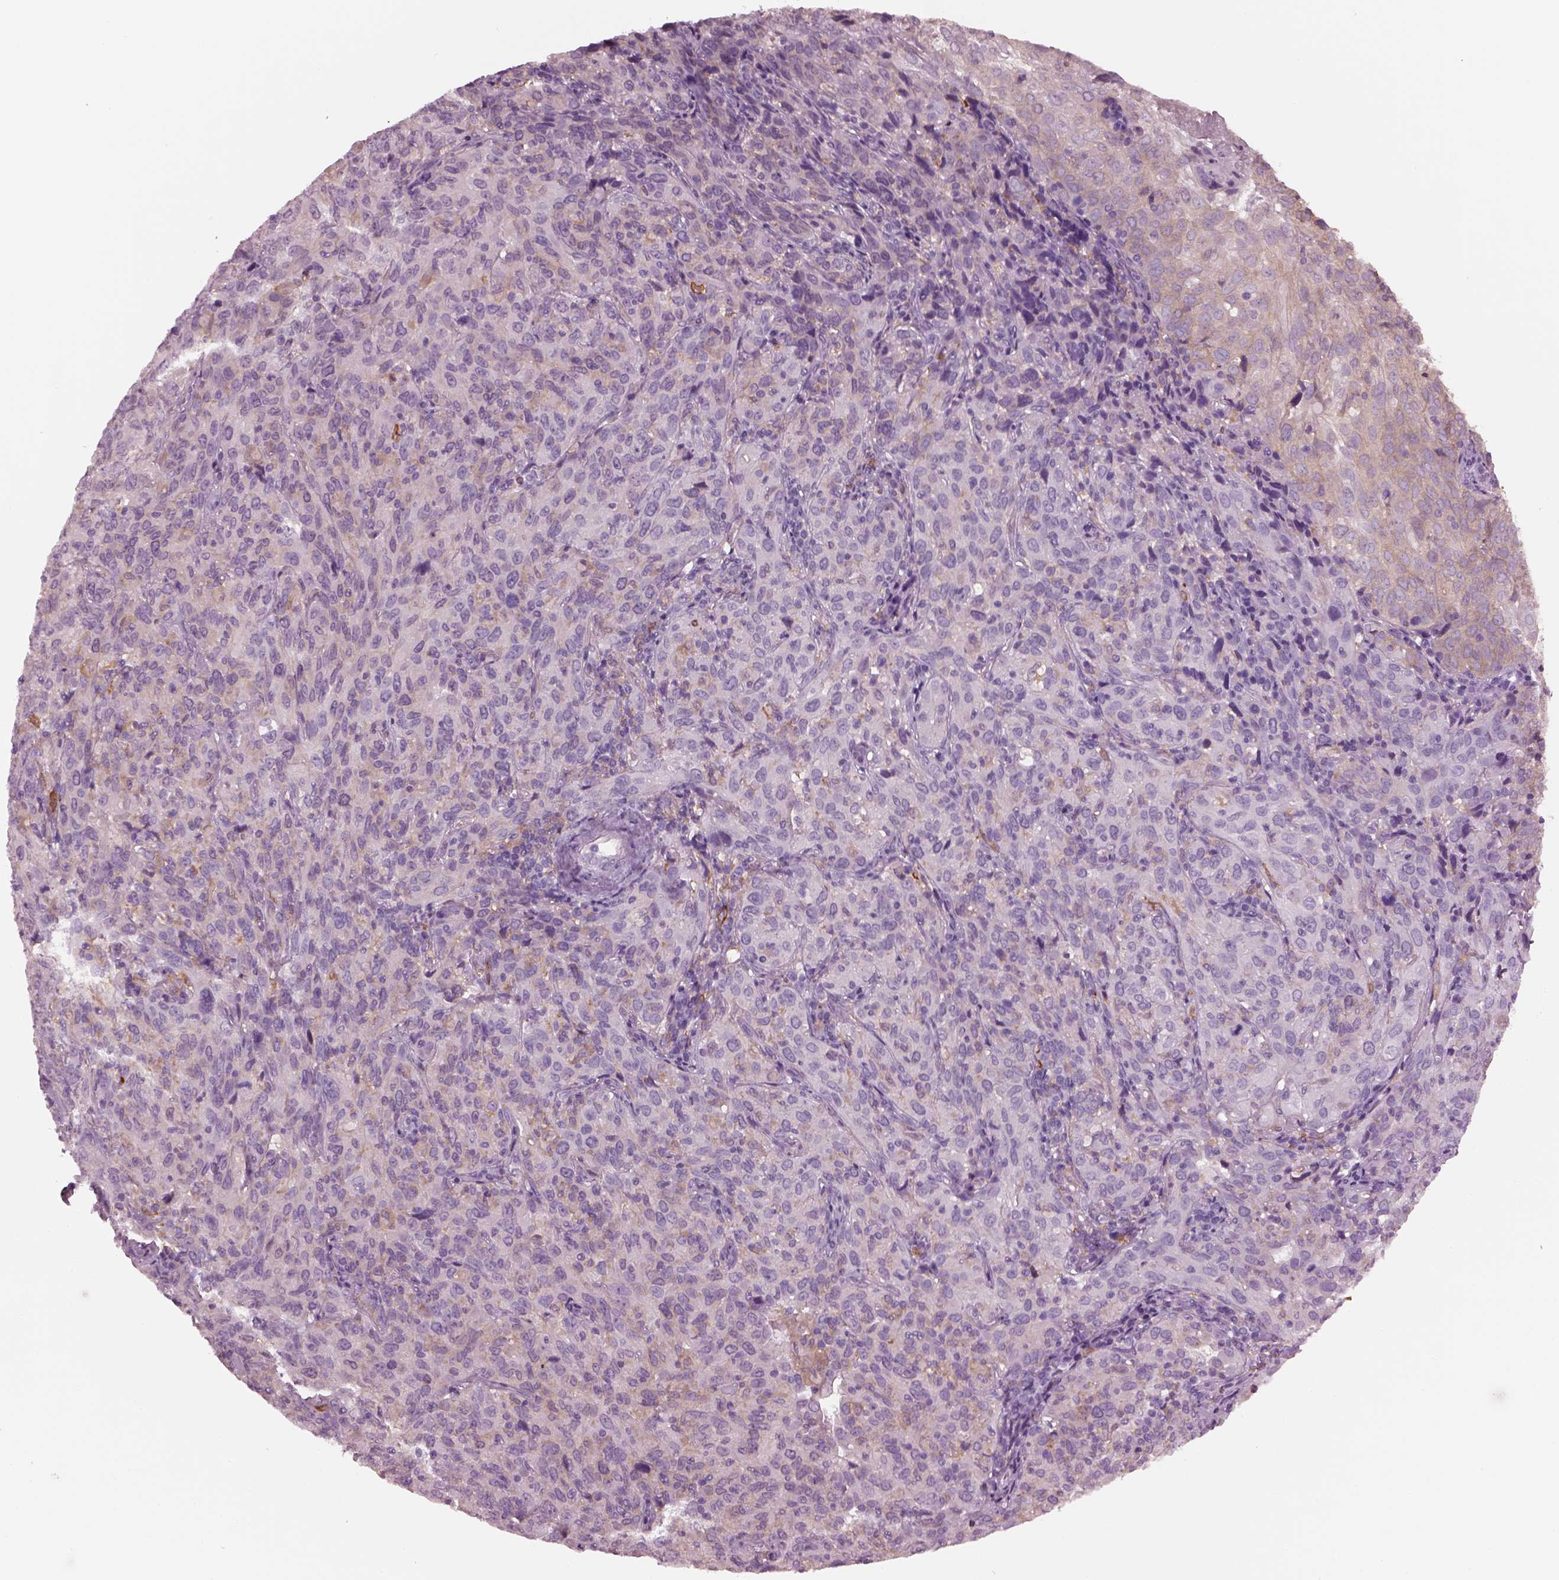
{"staining": {"intensity": "negative", "quantity": "none", "location": "none"}, "tissue": "cervical cancer", "cell_type": "Tumor cells", "image_type": "cancer", "snomed": [{"axis": "morphology", "description": "Squamous cell carcinoma, NOS"}, {"axis": "topography", "description": "Cervix"}], "caption": "Immunohistochemistry (IHC) photomicrograph of neoplastic tissue: human squamous cell carcinoma (cervical) stained with DAB shows no significant protein staining in tumor cells.", "gene": "SHTN1", "patient": {"sex": "female", "age": 51}}